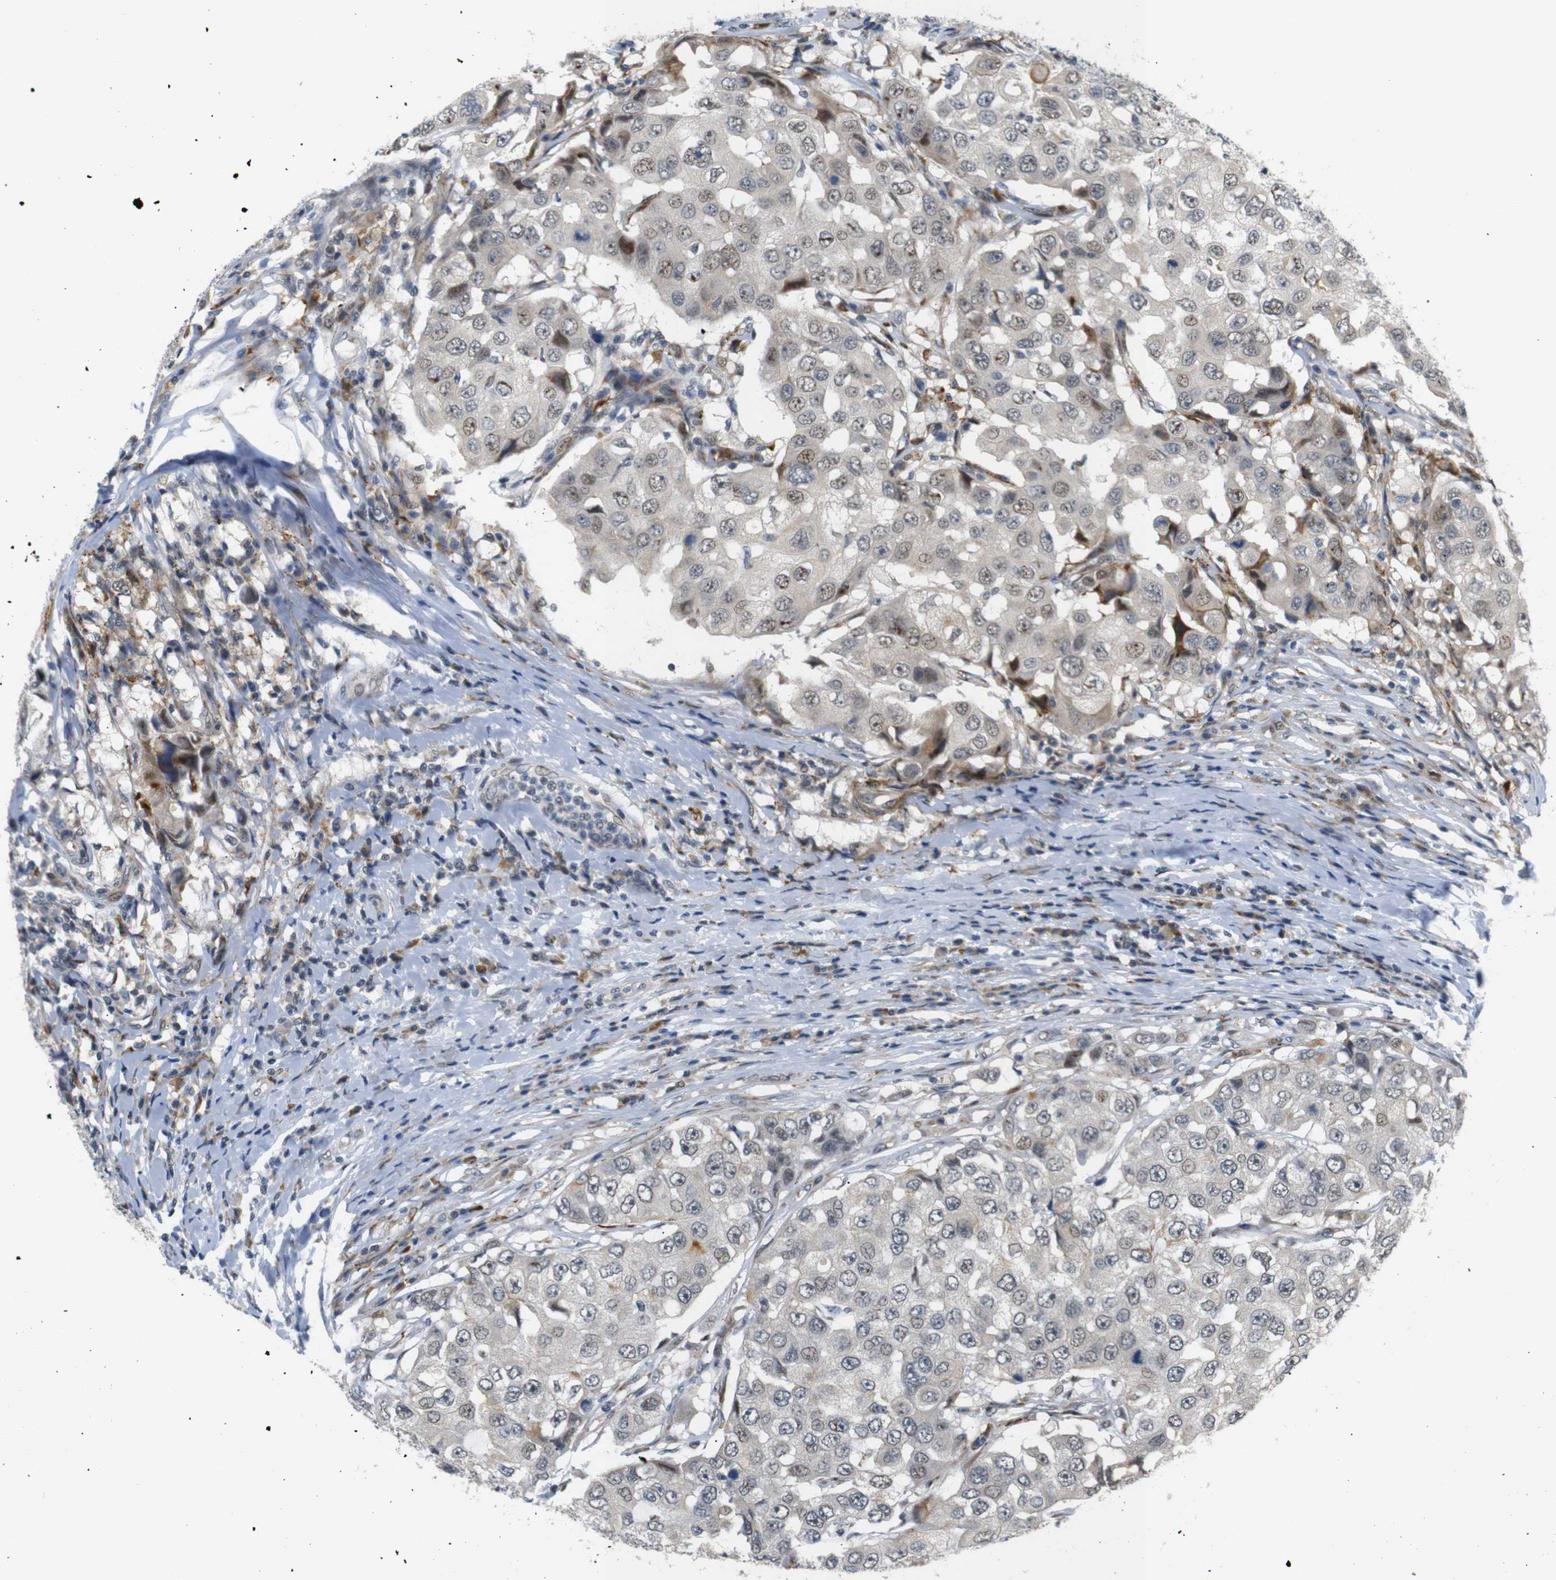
{"staining": {"intensity": "weak", "quantity": "25%-75%", "location": "nuclear"}, "tissue": "breast cancer", "cell_type": "Tumor cells", "image_type": "cancer", "snomed": [{"axis": "morphology", "description": "Duct carcinoma"}, {"axis": "topography", "description": "Breast"}], "caption": "High-magnification brightfield microscopy of breast infiltrating ductal carcinoma stained with DAB (3,3'-diaminobenzidine) (brown) and counterstained with hematoxylin (blue). tumor cells exhibit weak nuclear staining is identified in approximately25%-75% of cells. The protein of interest is shown in brown color, while the nuclei are stained blue.", "gene": "SYDE1", "patient": {"sex": "female", "age": 27}}